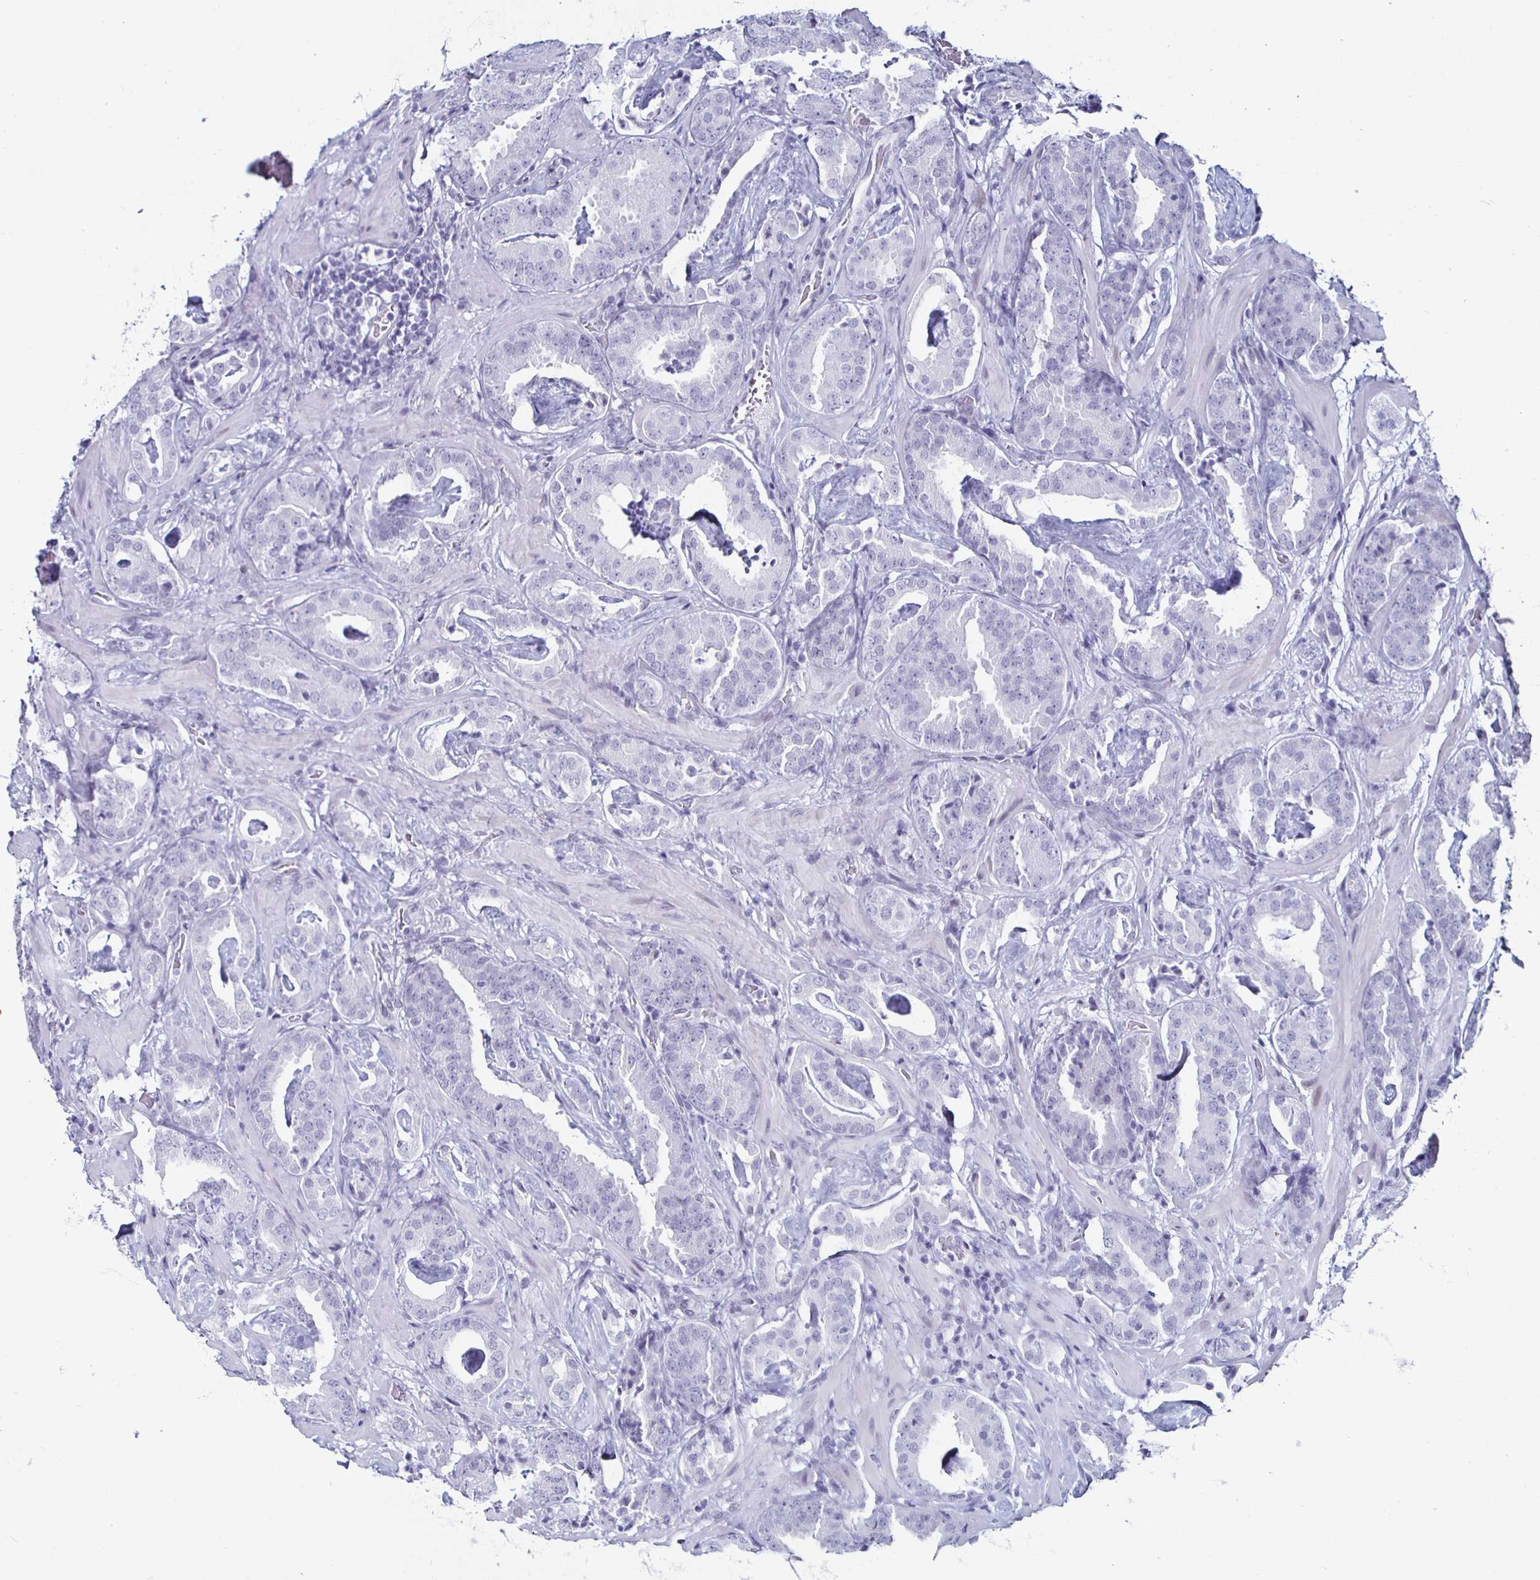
{"staining": {"intensity": "negative", "quantity": "none", "location": "none"}, "tissue": "prostate cancer", "cell_type": "Tumor cells", "image_type": "cancer", "snomed": [{"axis": "morphology", "description": "Adenocarcinoma, Low grade"}, {"axis": "topography", "description": "Prostate"}], "caption": "Immunohistochemical staining of prostate cancer reveals no significant staining in tumor cells. The staining is performed using DAB brown chromogen with nuclei counter-stained in using hematoxylin.", "gene": "KRT4", "patient": {"sex": "male", "age": 62}}